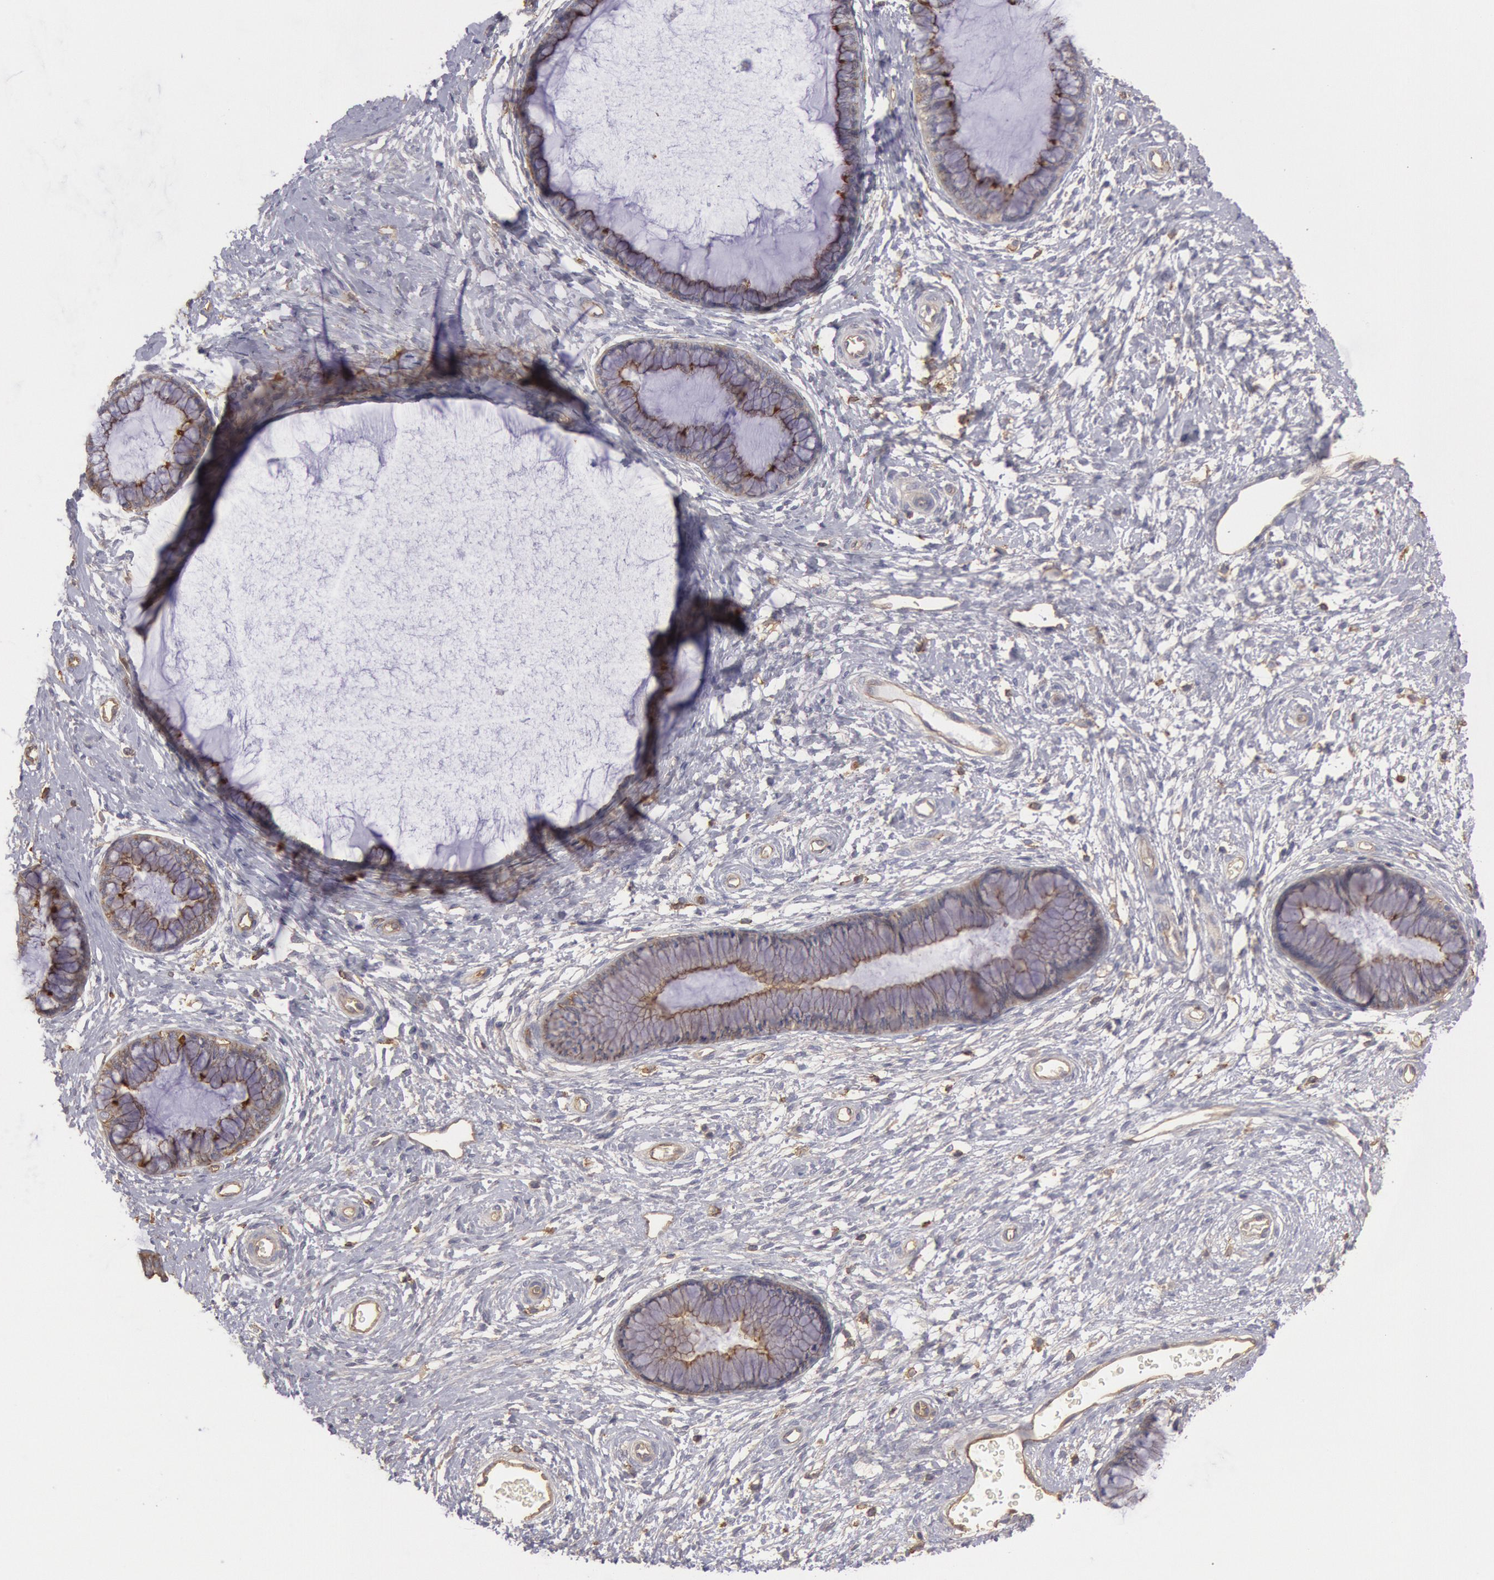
{"staining": {"intensity": "moderate", "quantity": ">75%", "location": "cytoplasmic/membranous"}, "tissue": "cervix", "cell_type": "Glandular cells", "image_type": "normal", "snomed": [{"axis": "morphology", "description": "Normal tissue, NOS"}, {"axis": "topography", "description": "Cervix"}], "caption": "Benign cervix exhibits moderate cytoplasmic/membranous positivity in about >75% of glandular cells, visualized by immunohistochemistry.", "gene": "SNAP23", "patient": {"sex": "female", "age": 27}}